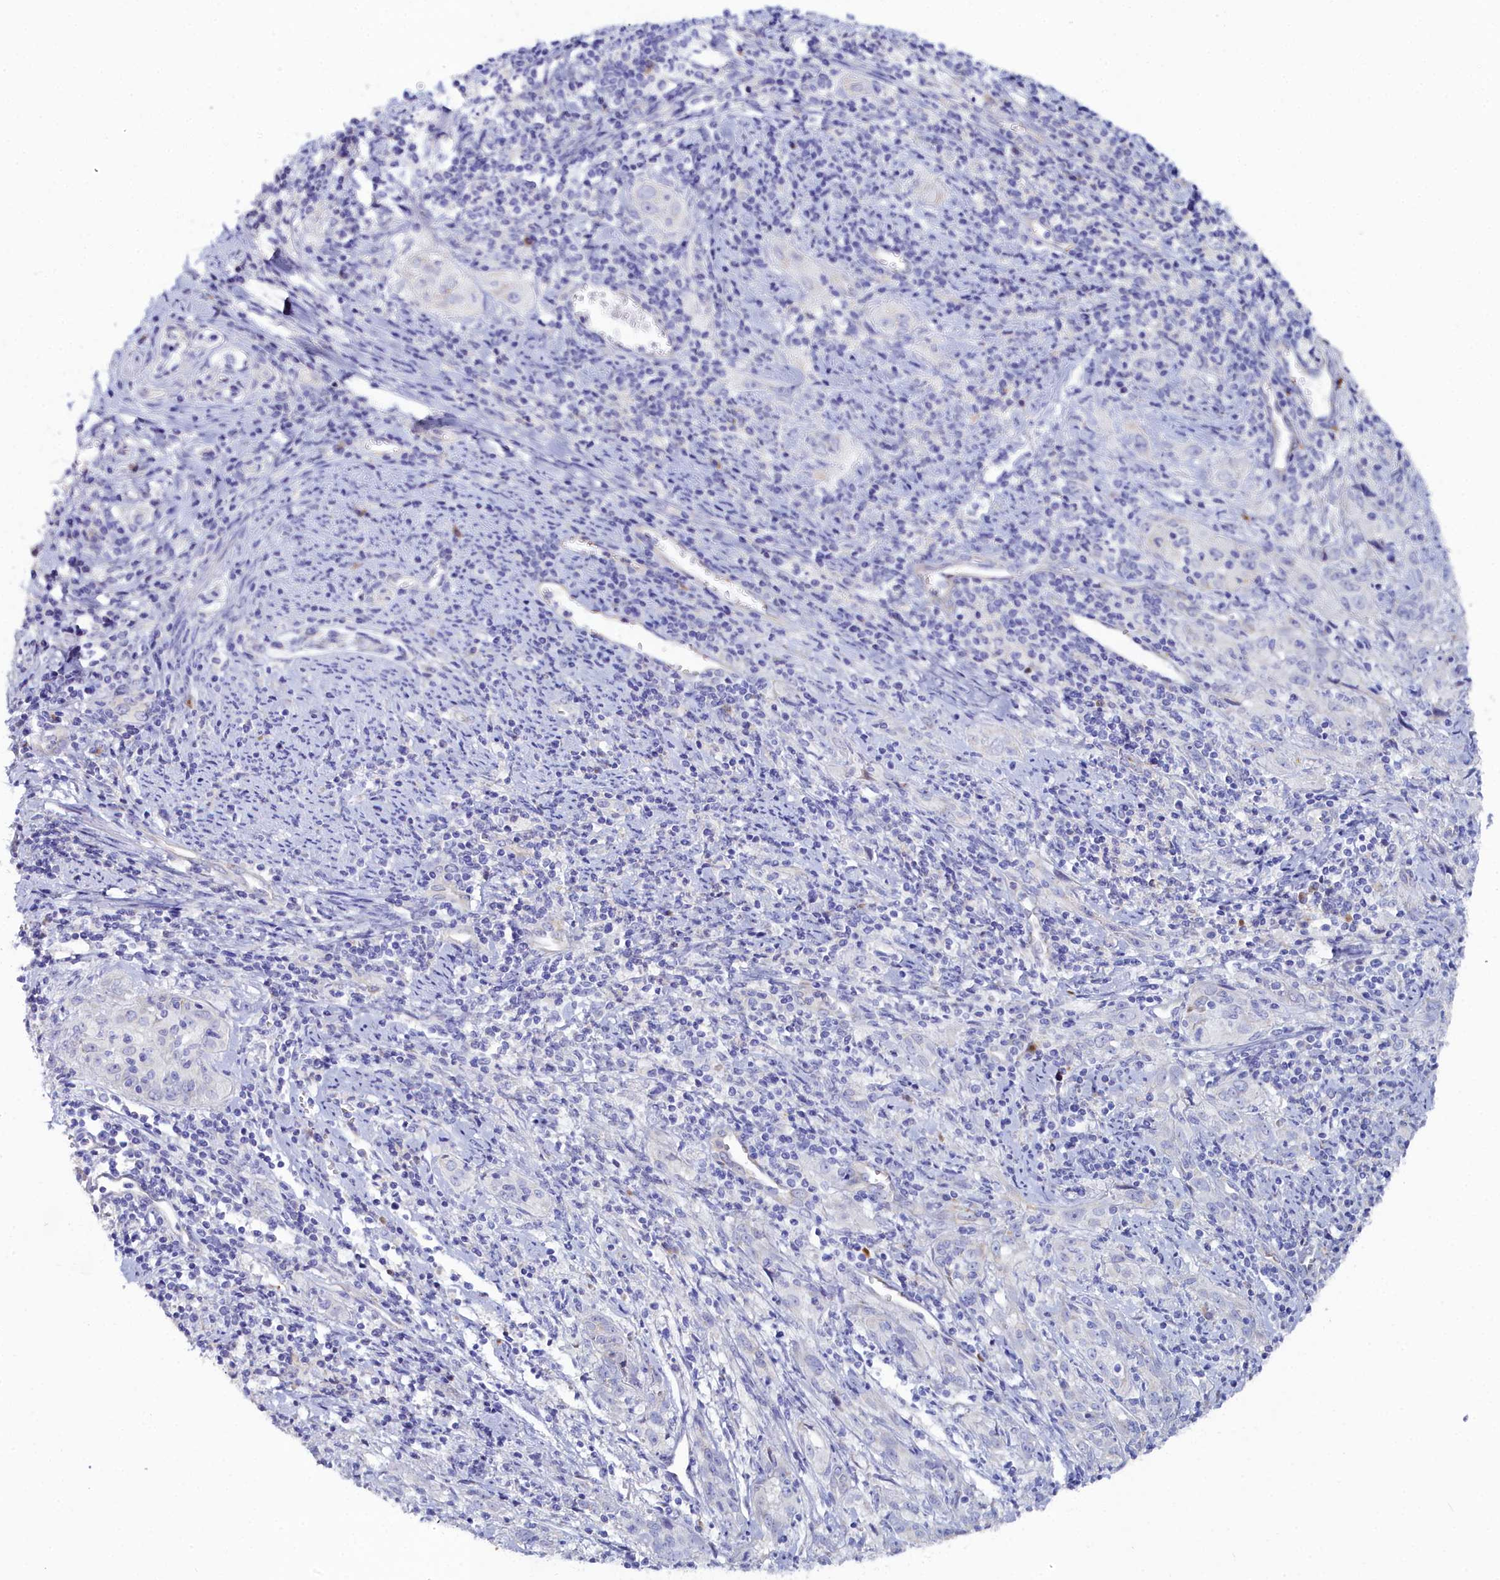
{"staining": {"intensity": "weak", "quantity": "<25%", "location": "cytoplasmic/membranous"}, "tissue": "cervical cancer", "cell_type": "Tumor cells", "image_type": "cancer", "snomed": [{"axis": "morphology", "description": "Squamous cell carcinoma, NOS"}, {"axis": "topography", "description": "Cervix"}], "caption": "Photomicrograph shows no significant protein positivity in tumor cells of squamous cell carcinoma (cervical). (Brightfield microscopy of DAB immunohistochemistry (IHC) at high magnification).", "gene": "SLC49A3", "patient": {"sex": "female", "age": 57}}